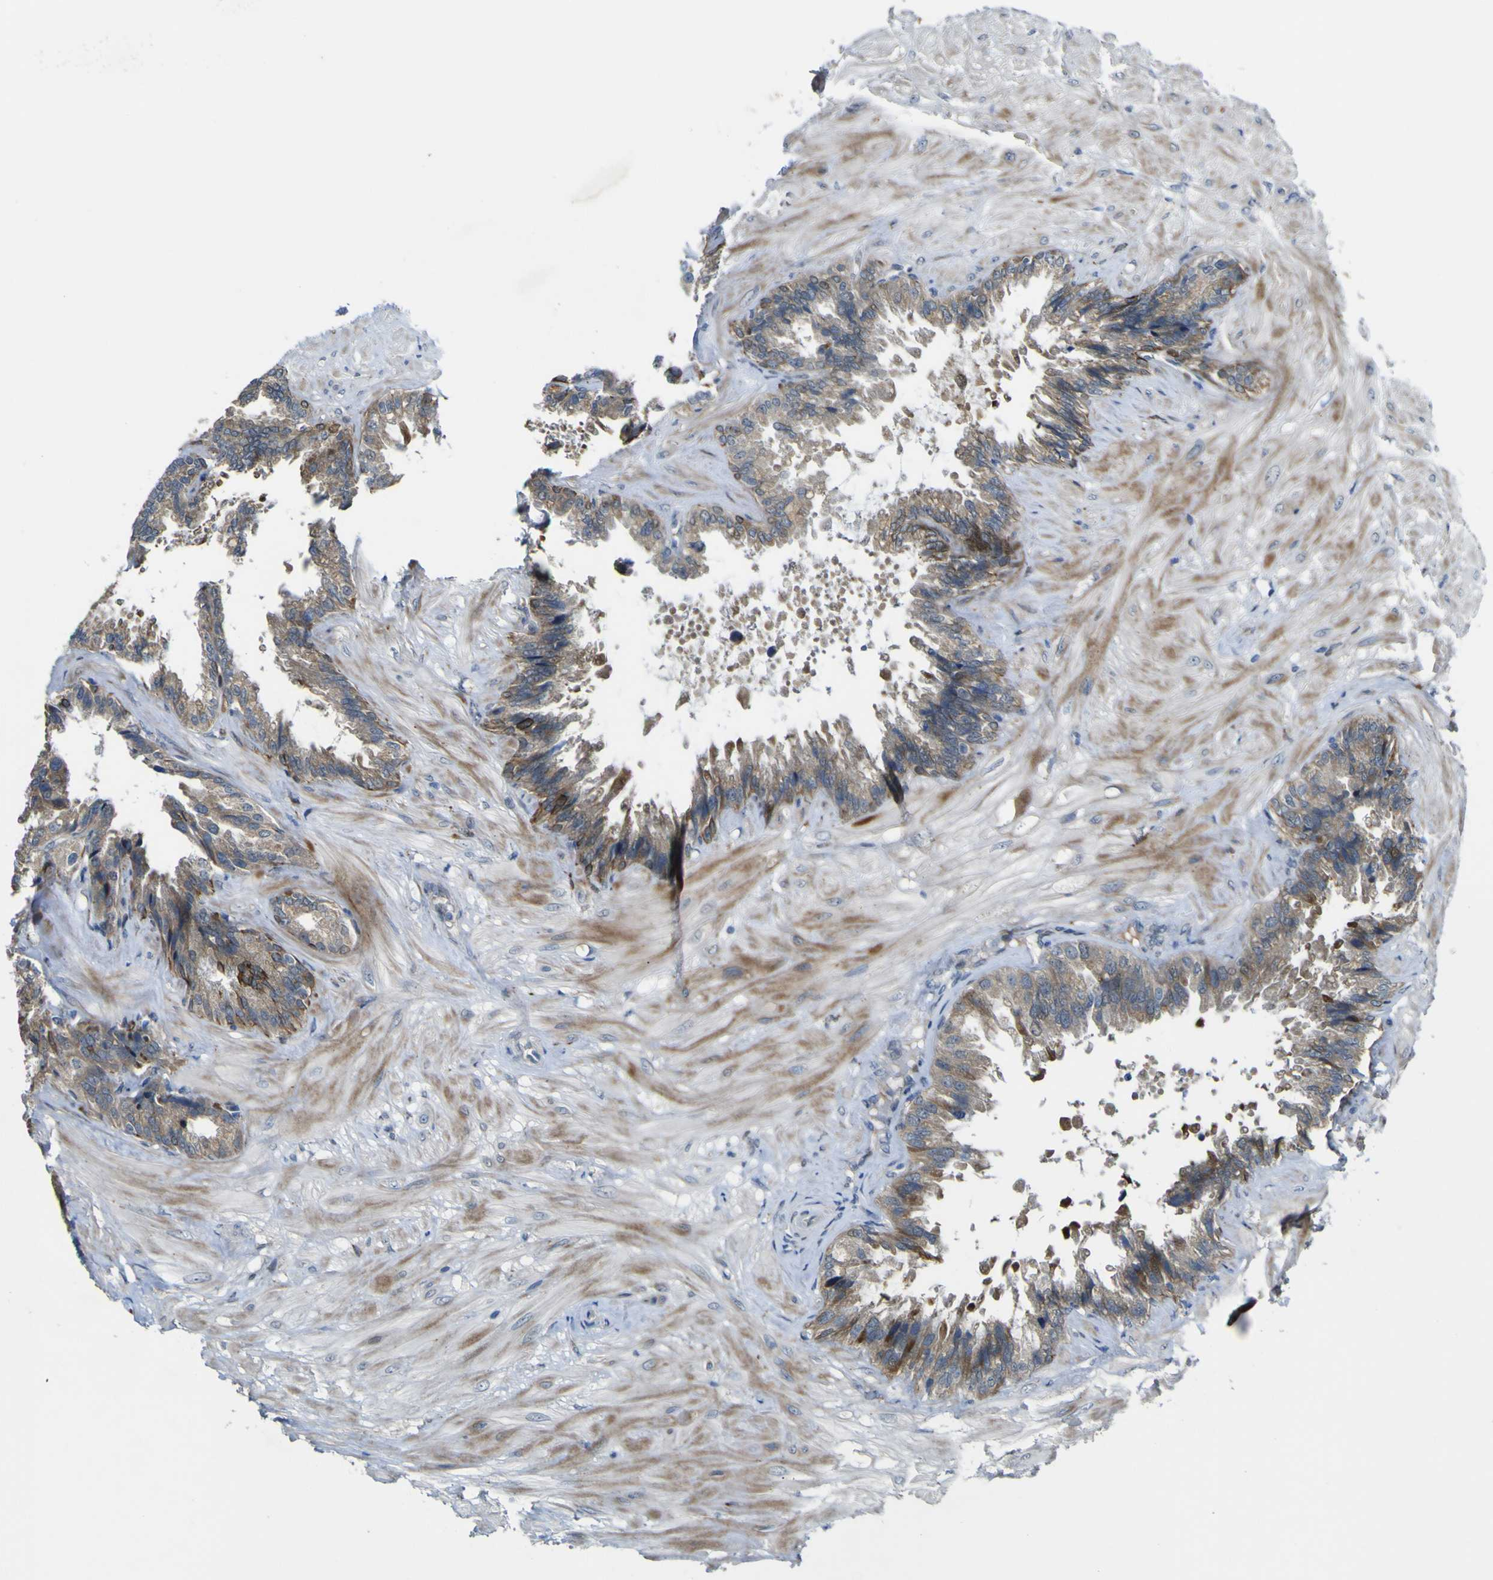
{"staining": {"intensity": "strong", "quantity": "25%-75%", "location": "cytoplasmic/membranous"}, "tissue": "seminal vesicle", "cell_type": "Glandular cells", "image_type": "normal", "snomed": [{"axis": "morphology", "description": "Normal tissue, NOS"}, {"axis": "topography", "description": "Seminal veicle"}], "caption": "Immunohistochemistry (IHC) (DAB (3,3'-diaminobenzidine)) staining of normal seminal vesicle shows strong cytoplasmic/membranous protein expression in about 25%-75% of glandular cells. Immunohistochemistry (IHC) stains the protein of interest in brown and the nuclei are stained blue.", "gene": "LBHD1", "patient": {"sex": "male", "age": 46}}